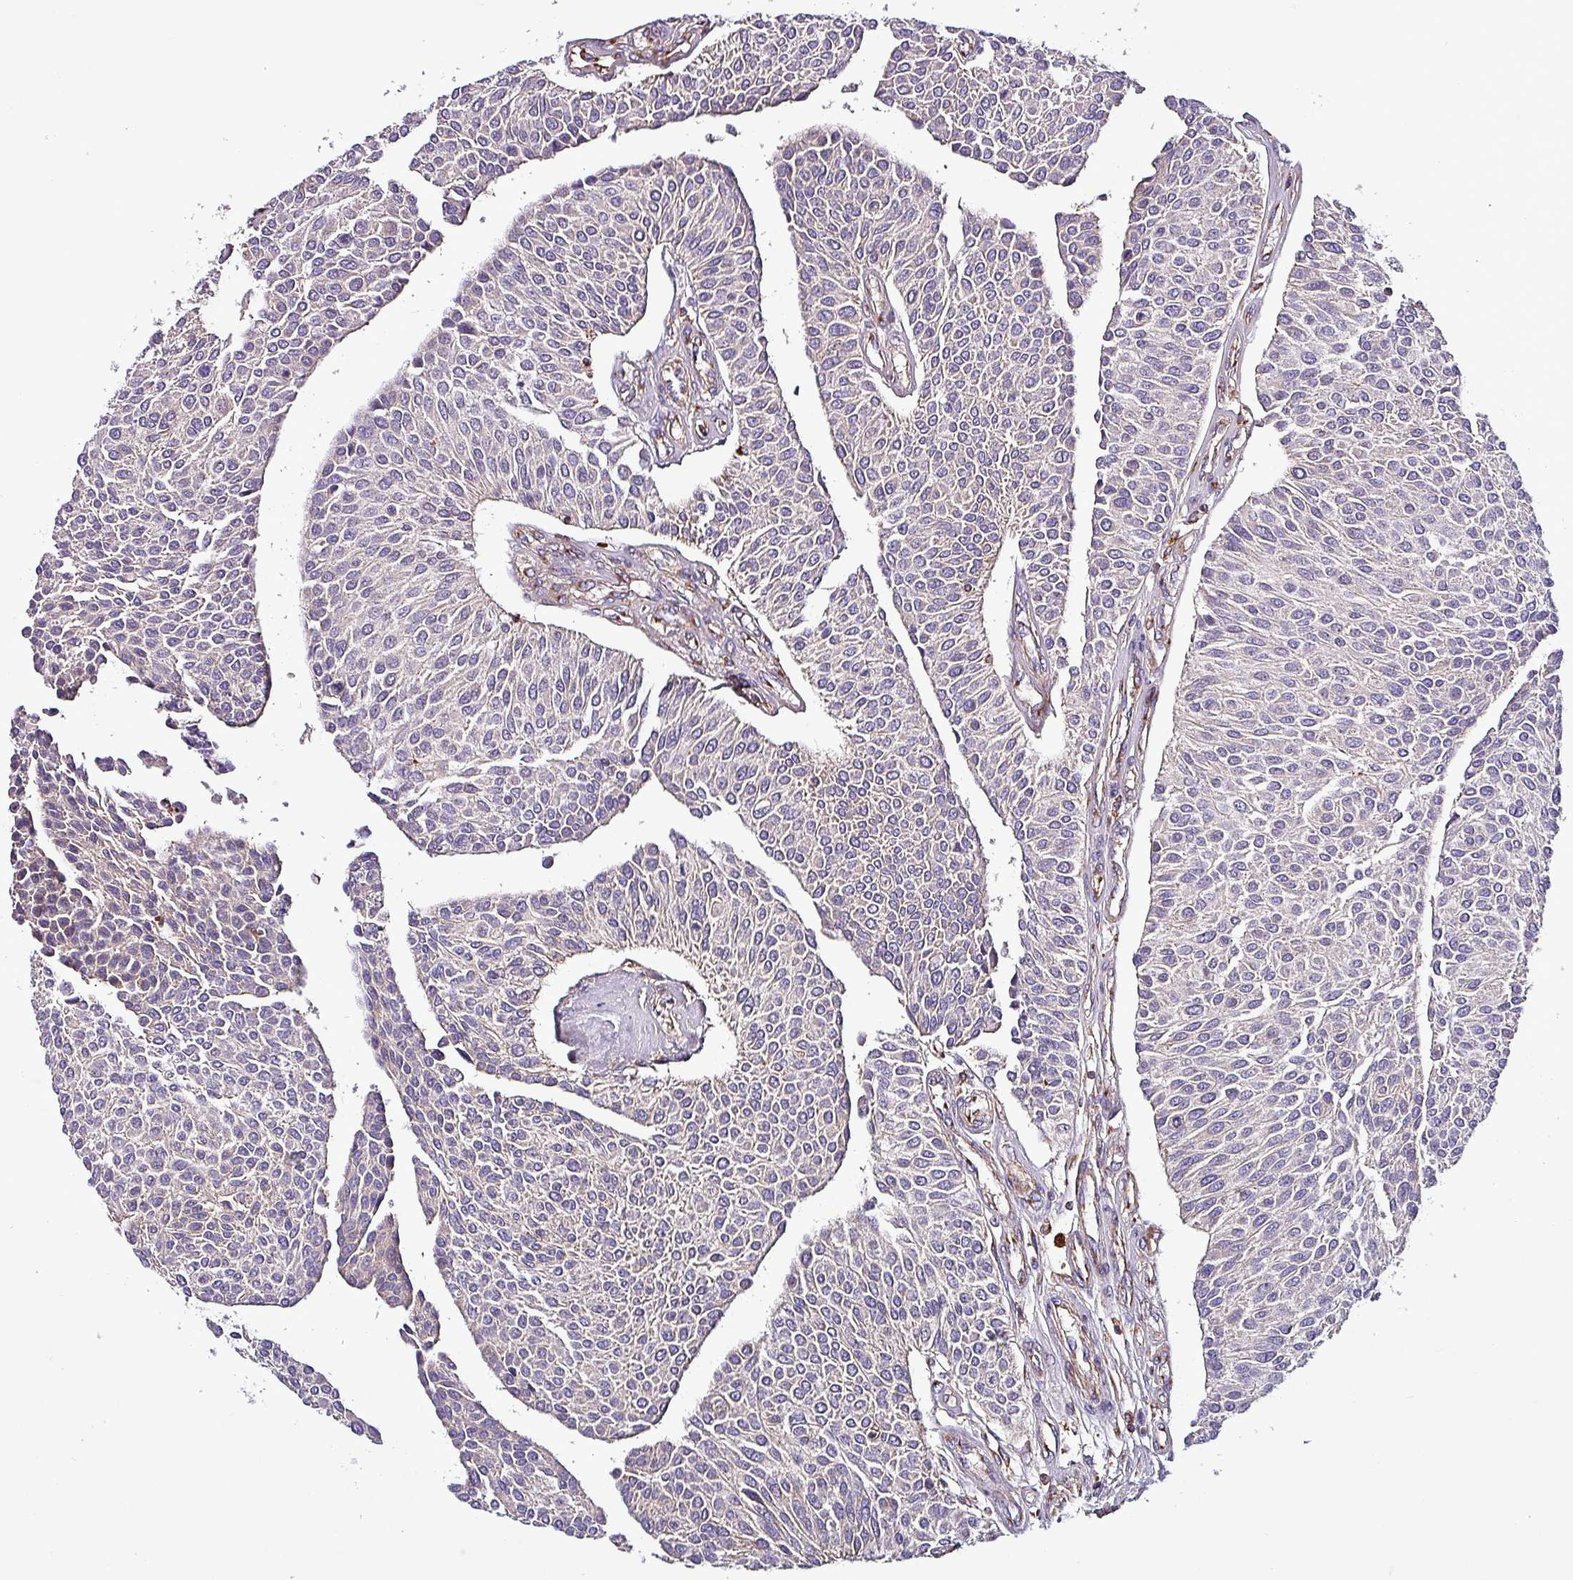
{"staining": {"intensity": "negative", "quantity": "none", "location": "none"}, "tissue": "urothelial cancer", "cell_type": "Tumor cells", "image_type": "cancer", "snomed": [{"axis": "morphology", "description": "Urothelial carcinoma, NOS"}, {"axis": "topography", "description": "Urinary bladder"}], "caption": "Transitional cell carcinoma was stained to show a protein in brown. There is no significant positivity in tumor cells.", "gene": "VAMP4", "patient": {"sex": "male", "age": 55}}